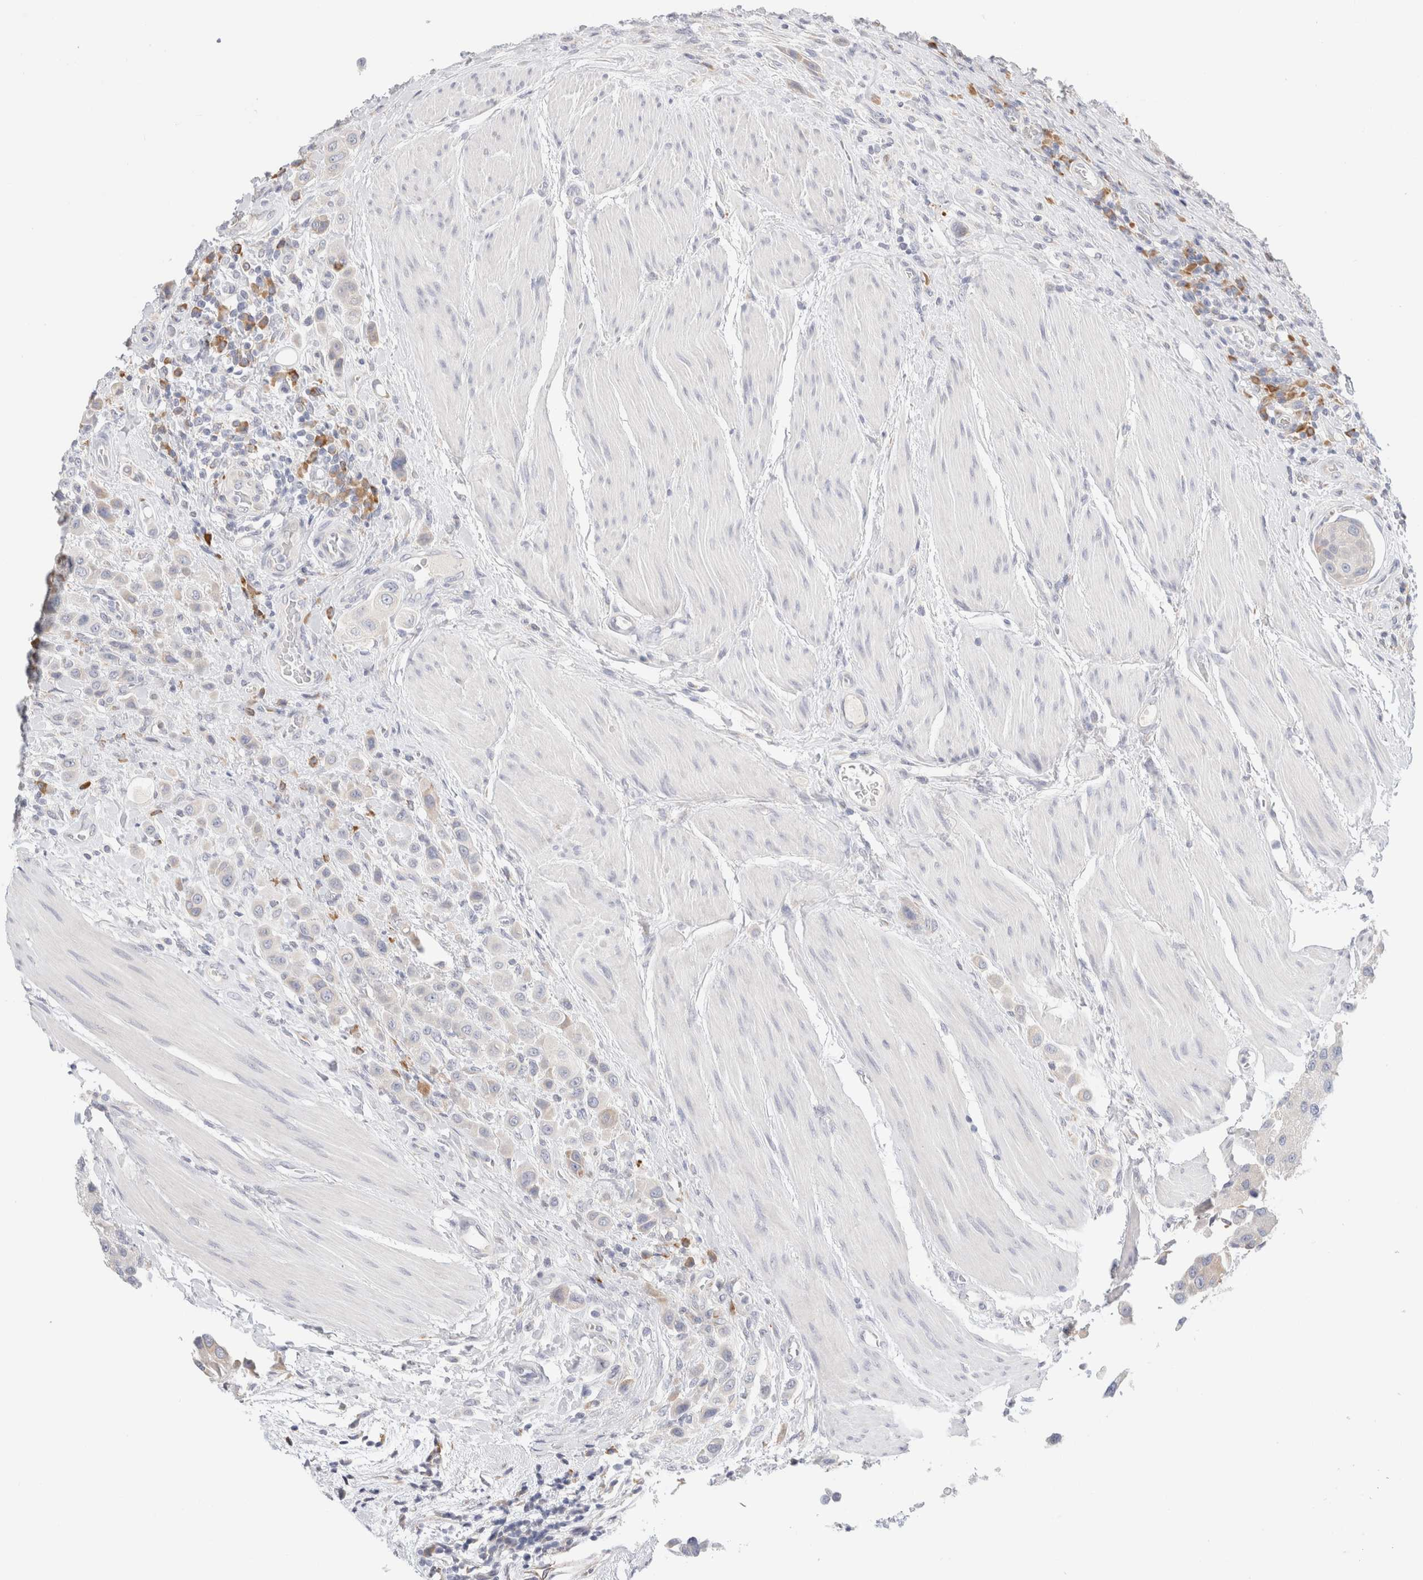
{"staining": {"intensity": "negative", "quantity": "none", "location": "none"}, "tissue": "urothelial cancer", "cell_type": "Tumor cells", "image_type": "cancer", "snomed": [{"axis": "morphology", "description": "Urothelial carcinoma, High grade"}, {"axis": "topography", "description": "Urinary bladder"}], "caption": "Urothelial cancer stained for a protein using immunohistochemistry (IHC) demonstrates no positivity tumor cells.", "gene": "CSK", "patient": {"sex": "male", "age": 50}}